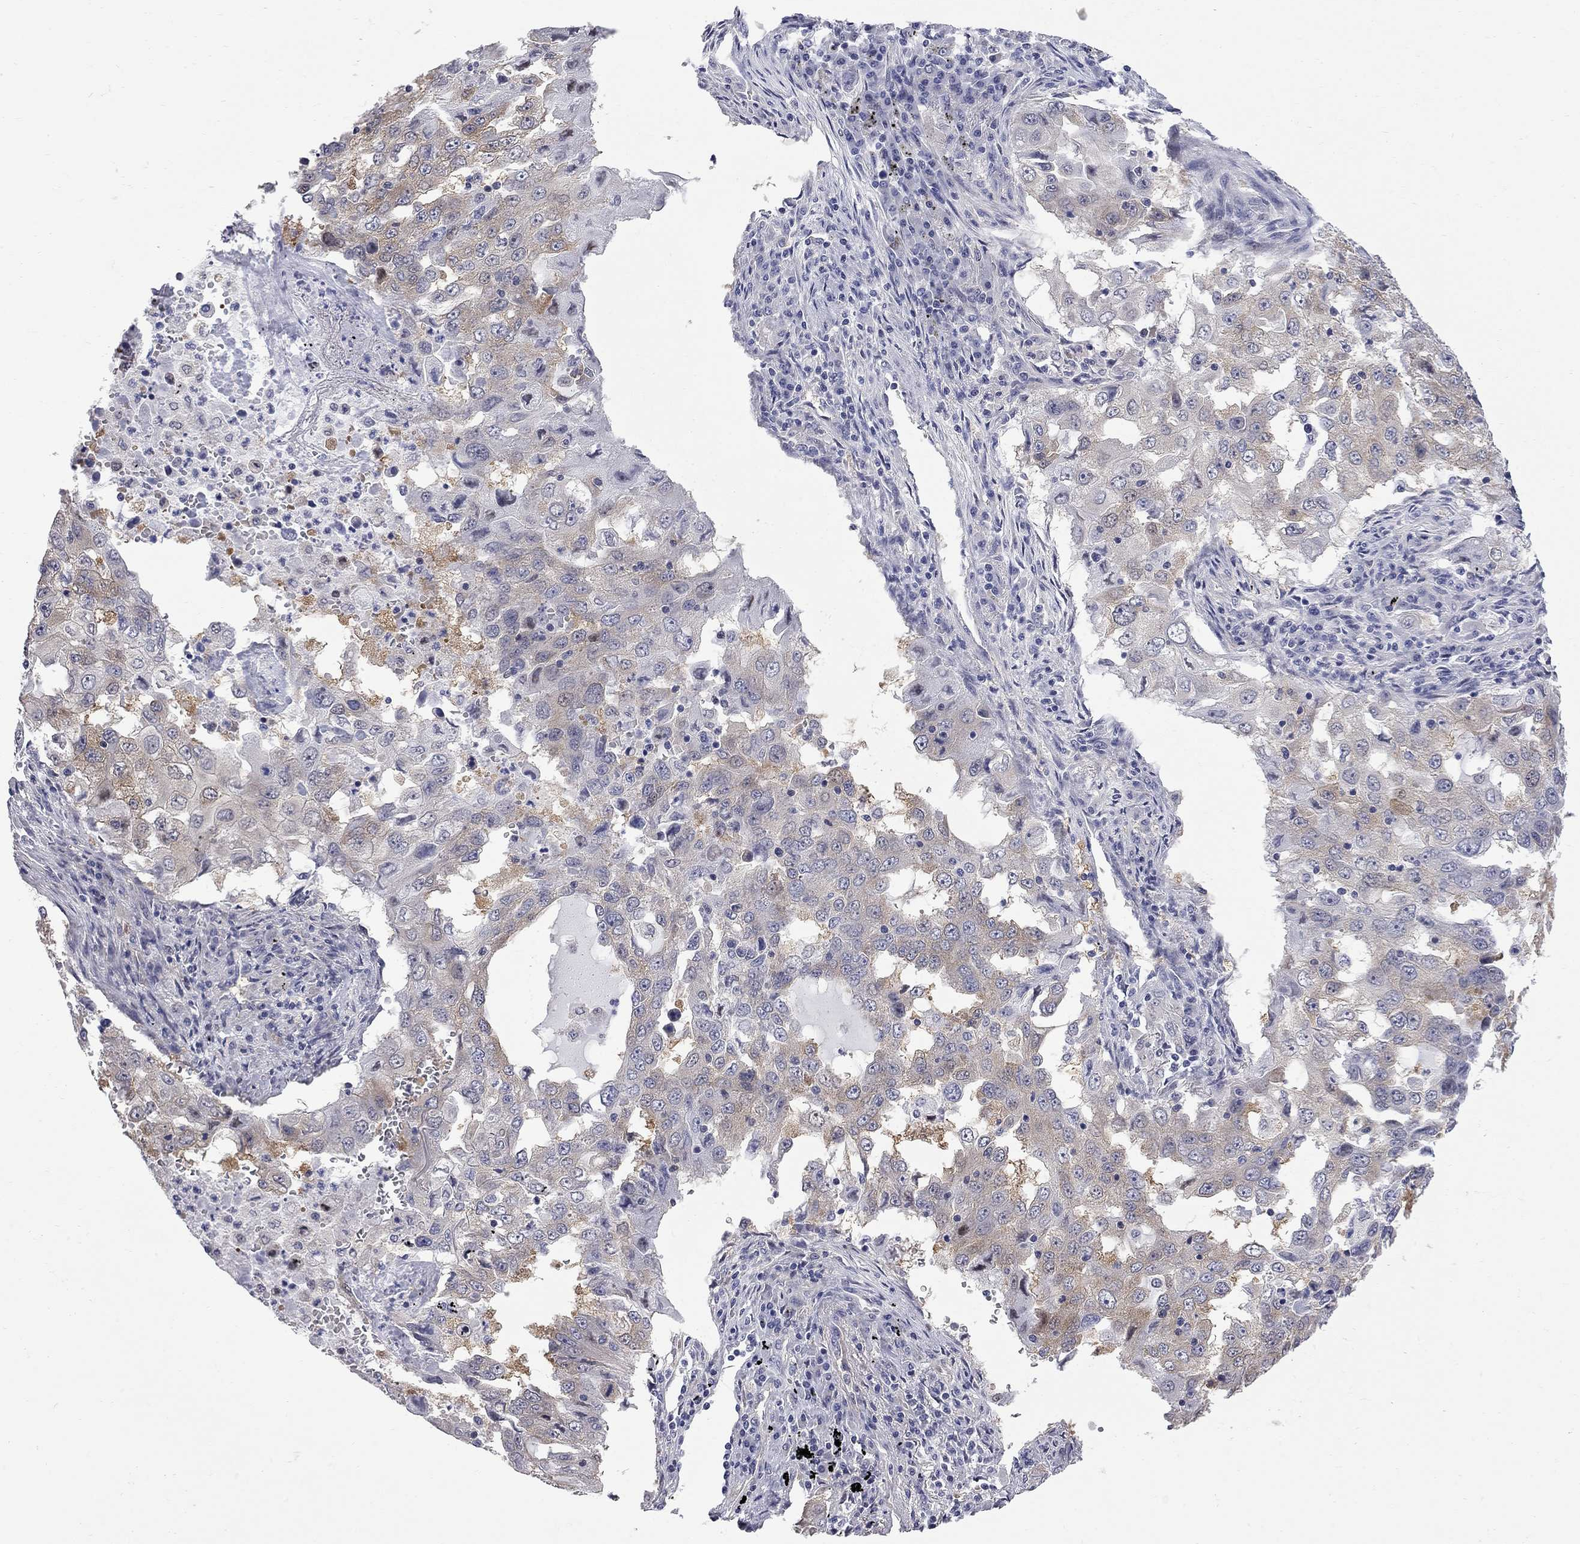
{"staining": {"intensity": "moderate", "quantity": "<25%", "location": "cytoplasmic/membranous"}, "tissue": "lung cancer", "cell_type": "Tumor cells", "image_type": "cancer", "snomed": [{"axis": "morphology", "description": "Adenocarcinoma, NOS"}, {"axis": "topography", "description": "Lung"}], "caption": "Human lung cancer (adenocarcinoma) stained with a brown dye displays moderate cytoplasmic/membranous positive staining in approximately <25% of tumor cells.", "gene": "GALNT8", "patient": {"sex": "female", "age": 61}}